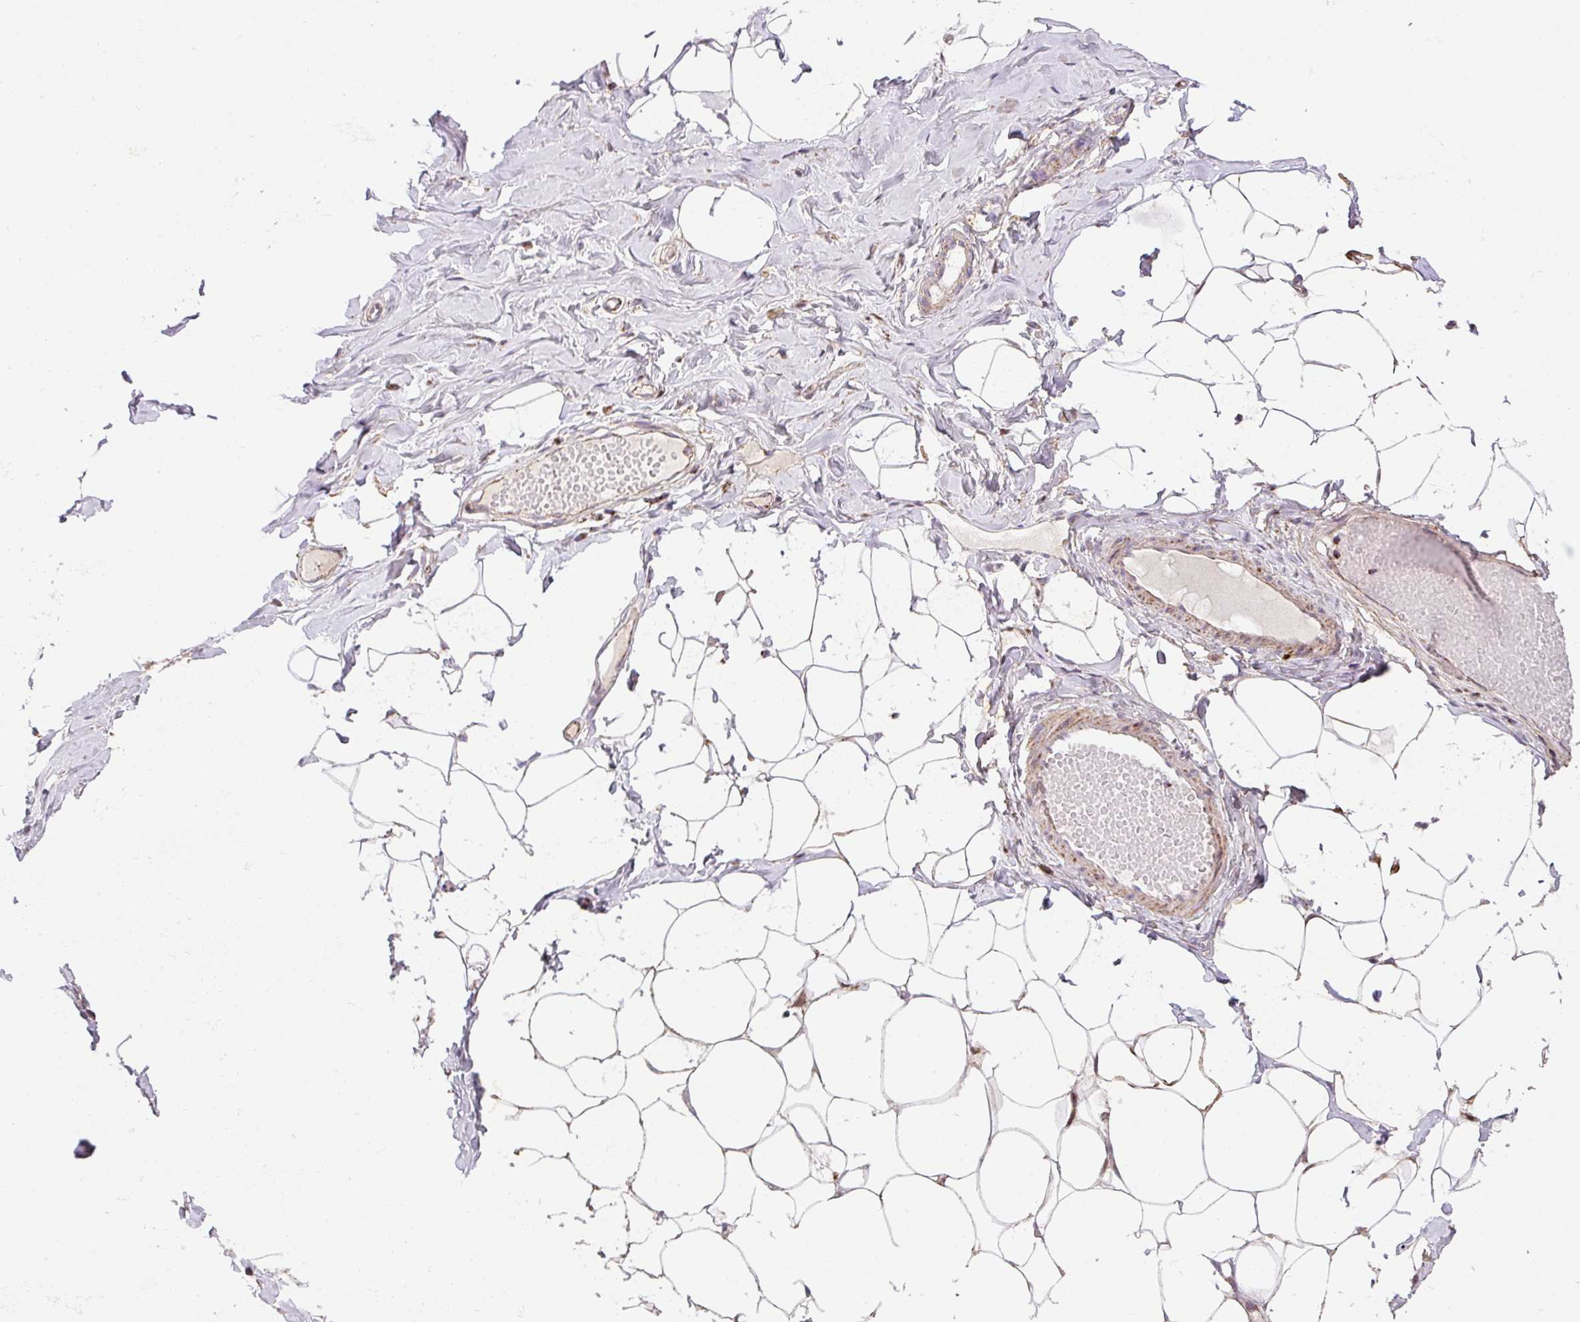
{"staining": {"intensity": "weak", "quantity": "25%-75%", "location": "cytoplasmic/membranous"}, "tissue": "breast", "cell_type": "Adipocytes", "image_type": "normal", "snomed": [{"axis": "morphology", "description": "Normal tissue, NOS"}, {"axis": "topography", "description": "Breast"}], "caption": "A brown stain labels weak cytoplasmic/membranous positivity of a protein in adipocytes of normal human breast. Ihc stains the protein of interest in brown and the nuclei are stained blue.", "gene": "ENSG00000269547", "patient": {"sex": "female", "age": 27}}